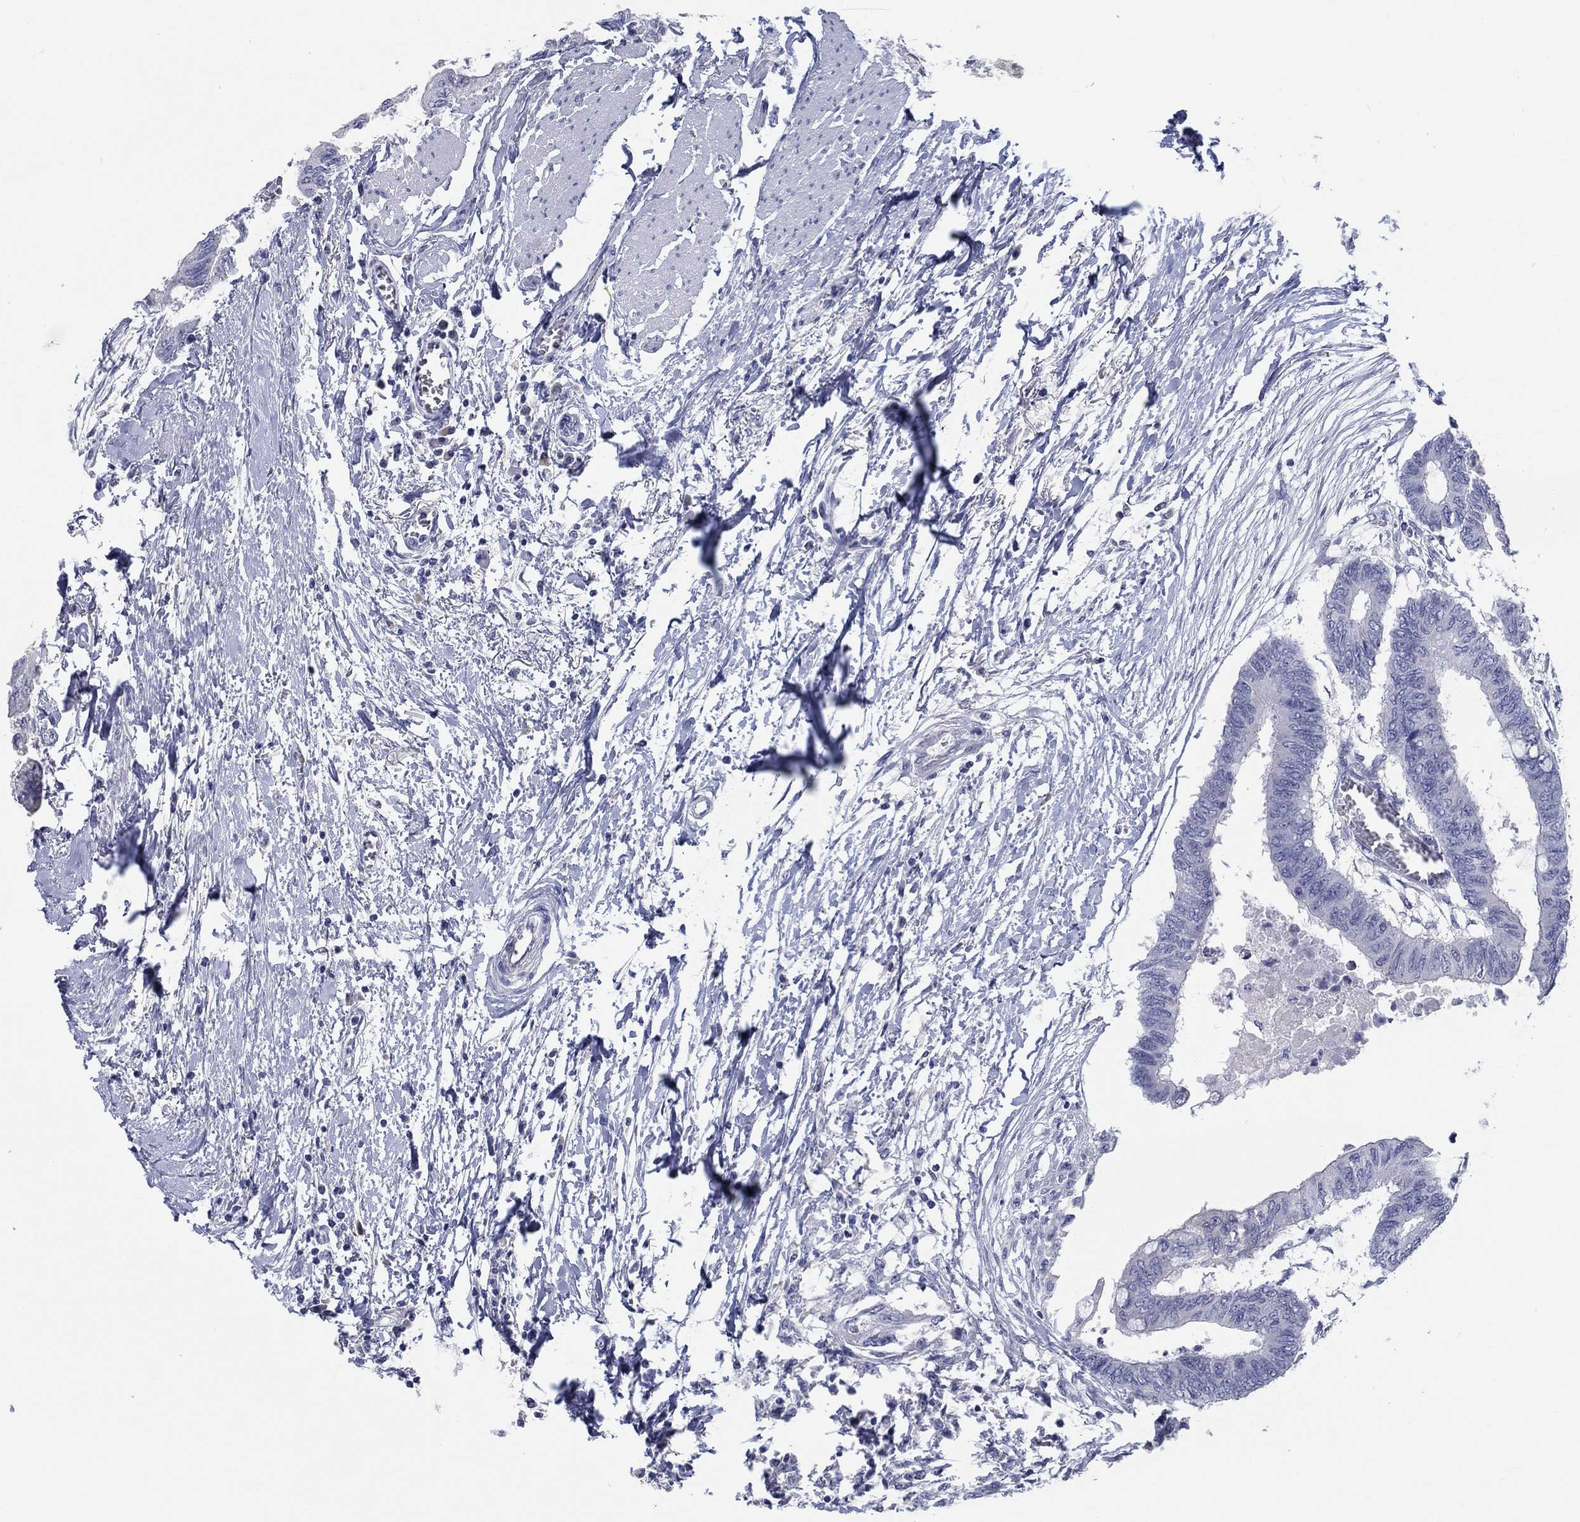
{"staining": {"intensity": "negative", "quantity": "none", "location": "none"}, "tissue": "colorectal cancer", "cell_type": "Tumor cells", "image_type": "cancer", "snomed": [{"axis": "morphology", "description": "Normal tissue, NOS"}, {"axis": "morphology", "description": "Adenocarcinoma, NOS"}, {"axis": "topography", "description": "Rectum"}, {"axis": "topography", "description": "Peripheral nerve tissue"}], "caption": "The histopathology image exhibits no staining of tumor cells in adenocarcinoma (colorectal).", "gene": "LRRC4C", "patient": {"sex": "male", "age": 92}}